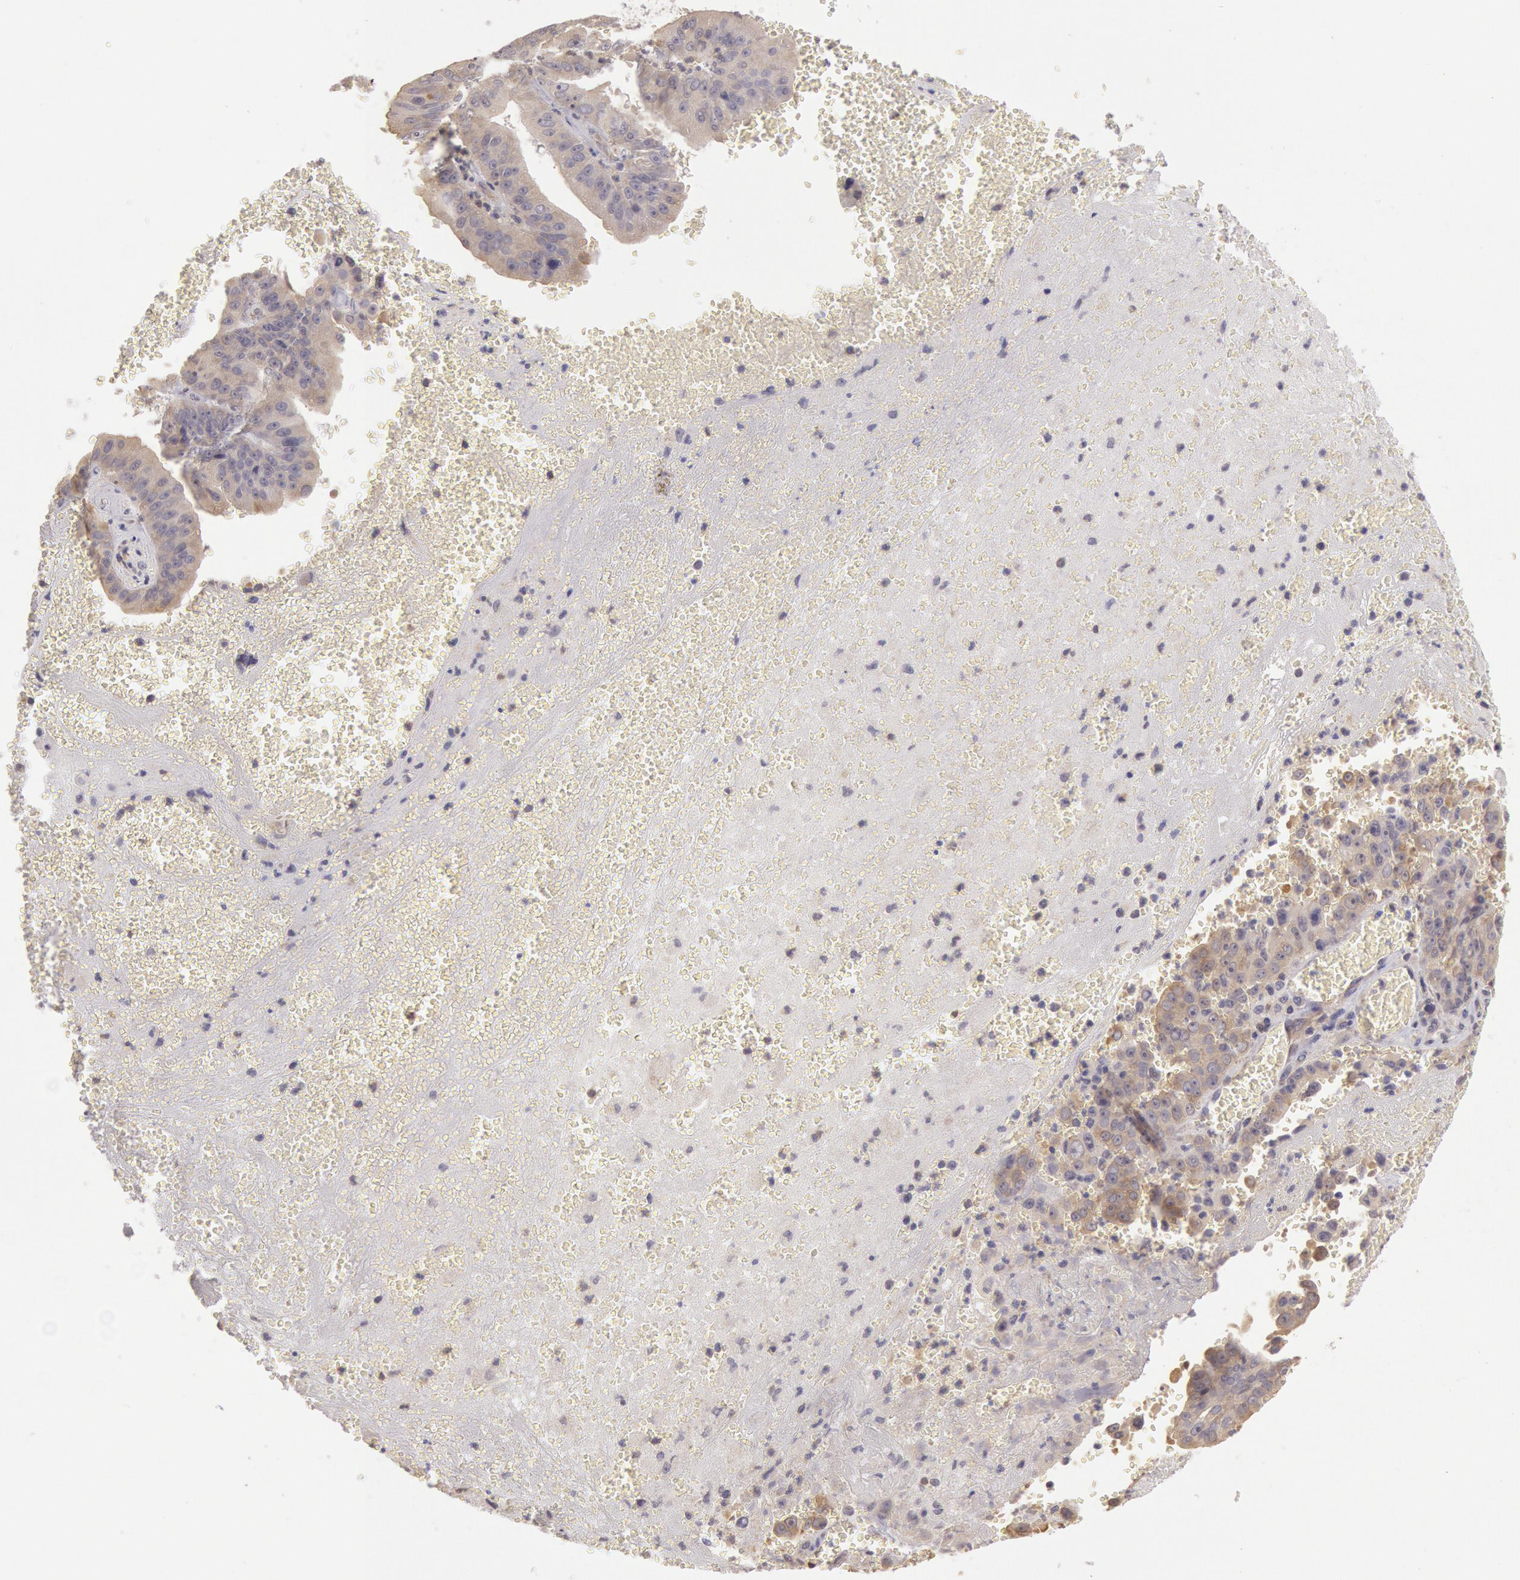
{"staining": {"intensity": "weak", "quantity": ">75%", "location": "cytoplasmic/membranous"}, "tissue": "liver cancer", "cell_type": "Tumor cells", "image_type": "cancer", "snomed": [{"axis": "morphology", "description": "Cholangiocarcinoma"}, {"axis": "topography", "description": "Liver"}], "caption": "A low amount of weak cytoplasmic/membranous staining is identified in approximately >75% of tumor cells in liver cholangiocarcinoma tissue.", "gene": "NMT2", "patient": {"sex": "female", "age": 79}}